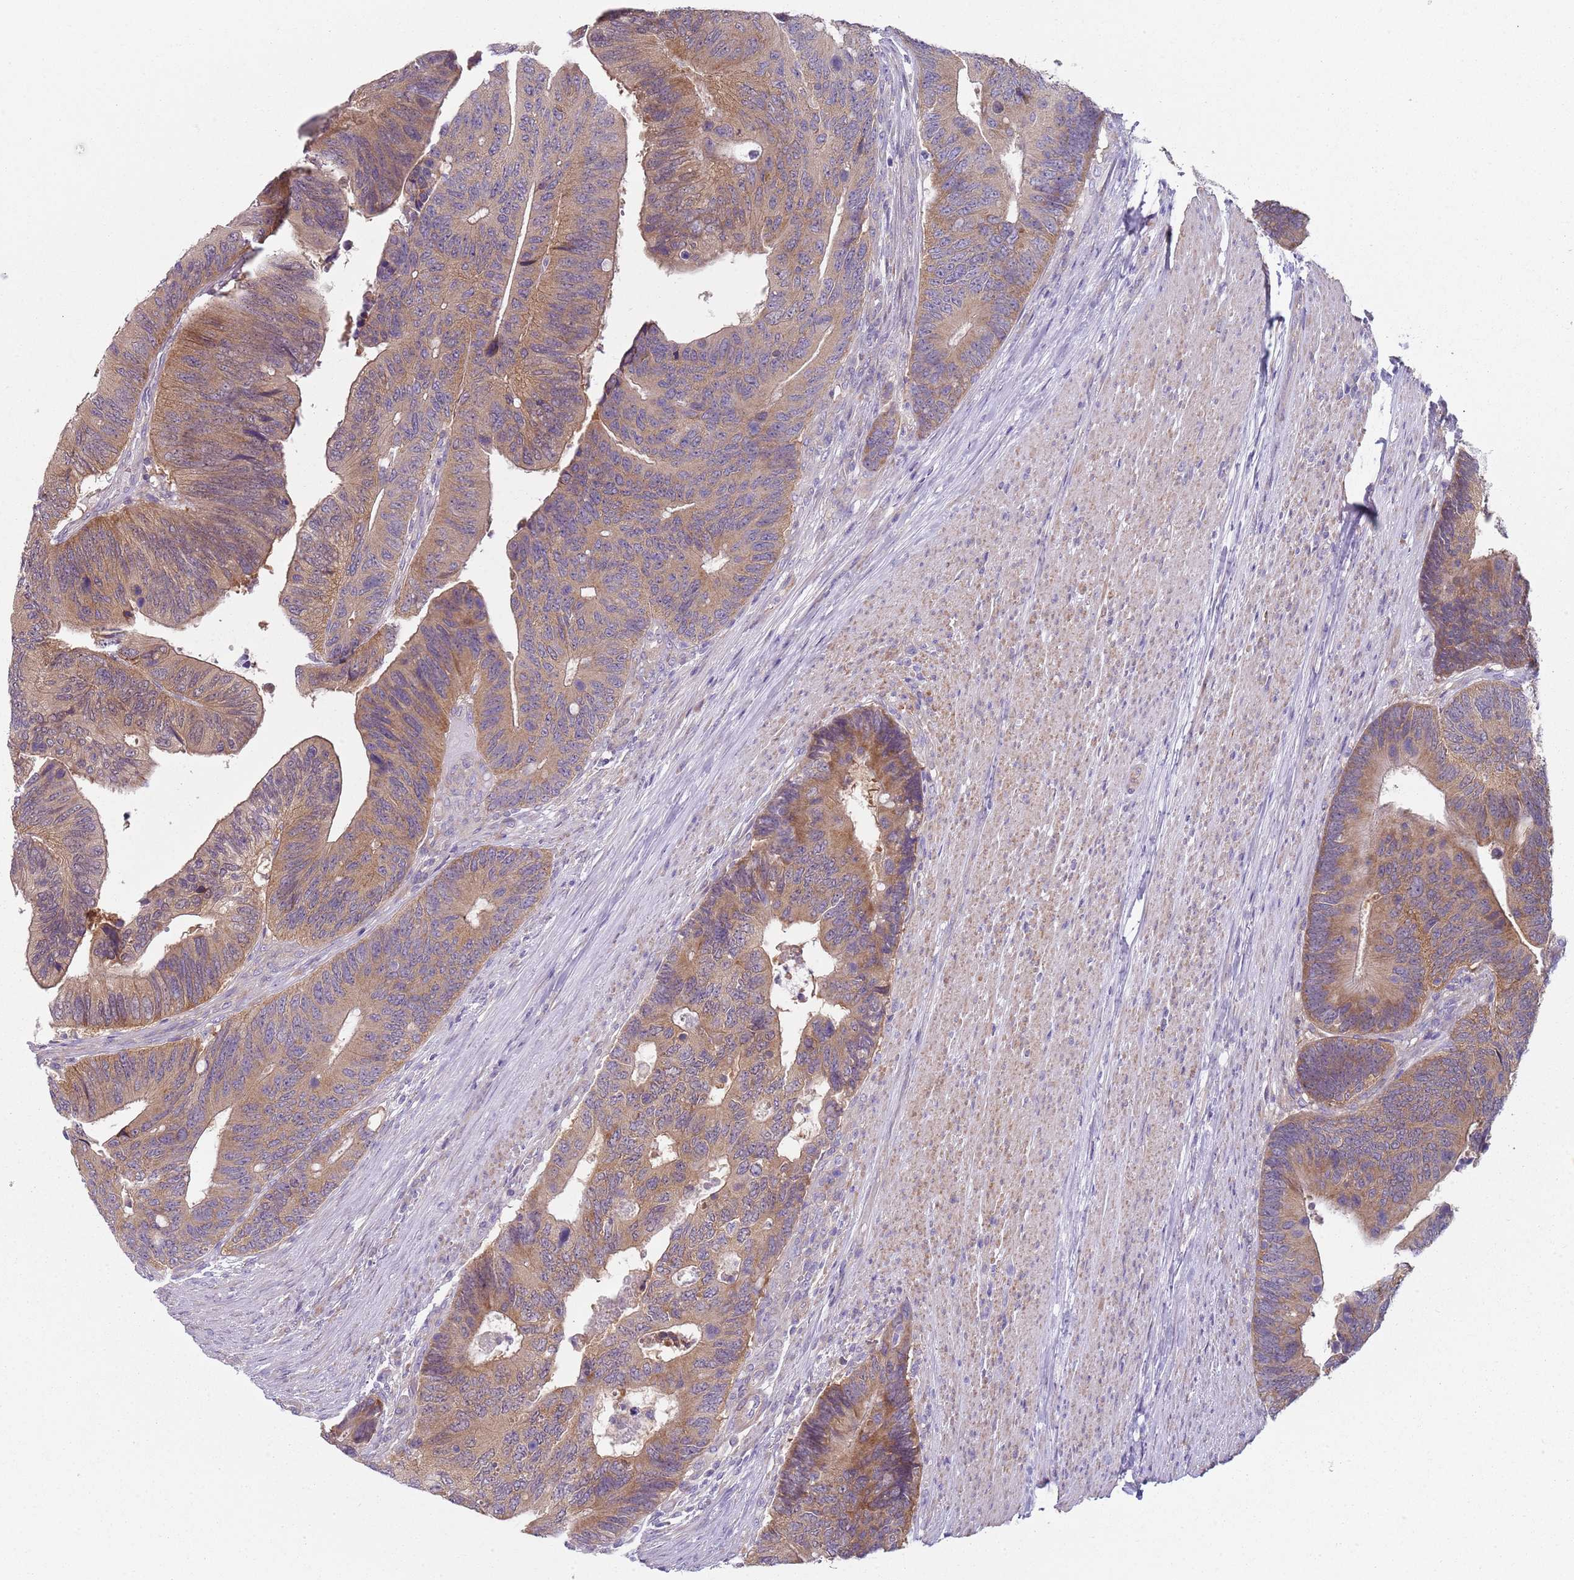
{"staining": {"intensity": "moderate", "quantity": ">75%", "location": "cytoplasmic/membranous"}, "tissue": "colorectal cancer", "cell_type": "Tumor cells", "image_type": "cancer", "snomed": [{"axis": "morphology", "description": "Adenocarcinoma, NOS"}, {"axis": "topography", "description": "Colon"}], "caption": "An immunohistochemistry (IHC) image of tumor tissue is shown. Protein staining in brown highlights moderate cytoplasmic/membranous positivity in colorectal cancer (adenocarcinoma) within tumor cells. Nuclei are stained in blue.", "gene": "SLC26A6", "patient": {"sex": "male", "age": 87}}